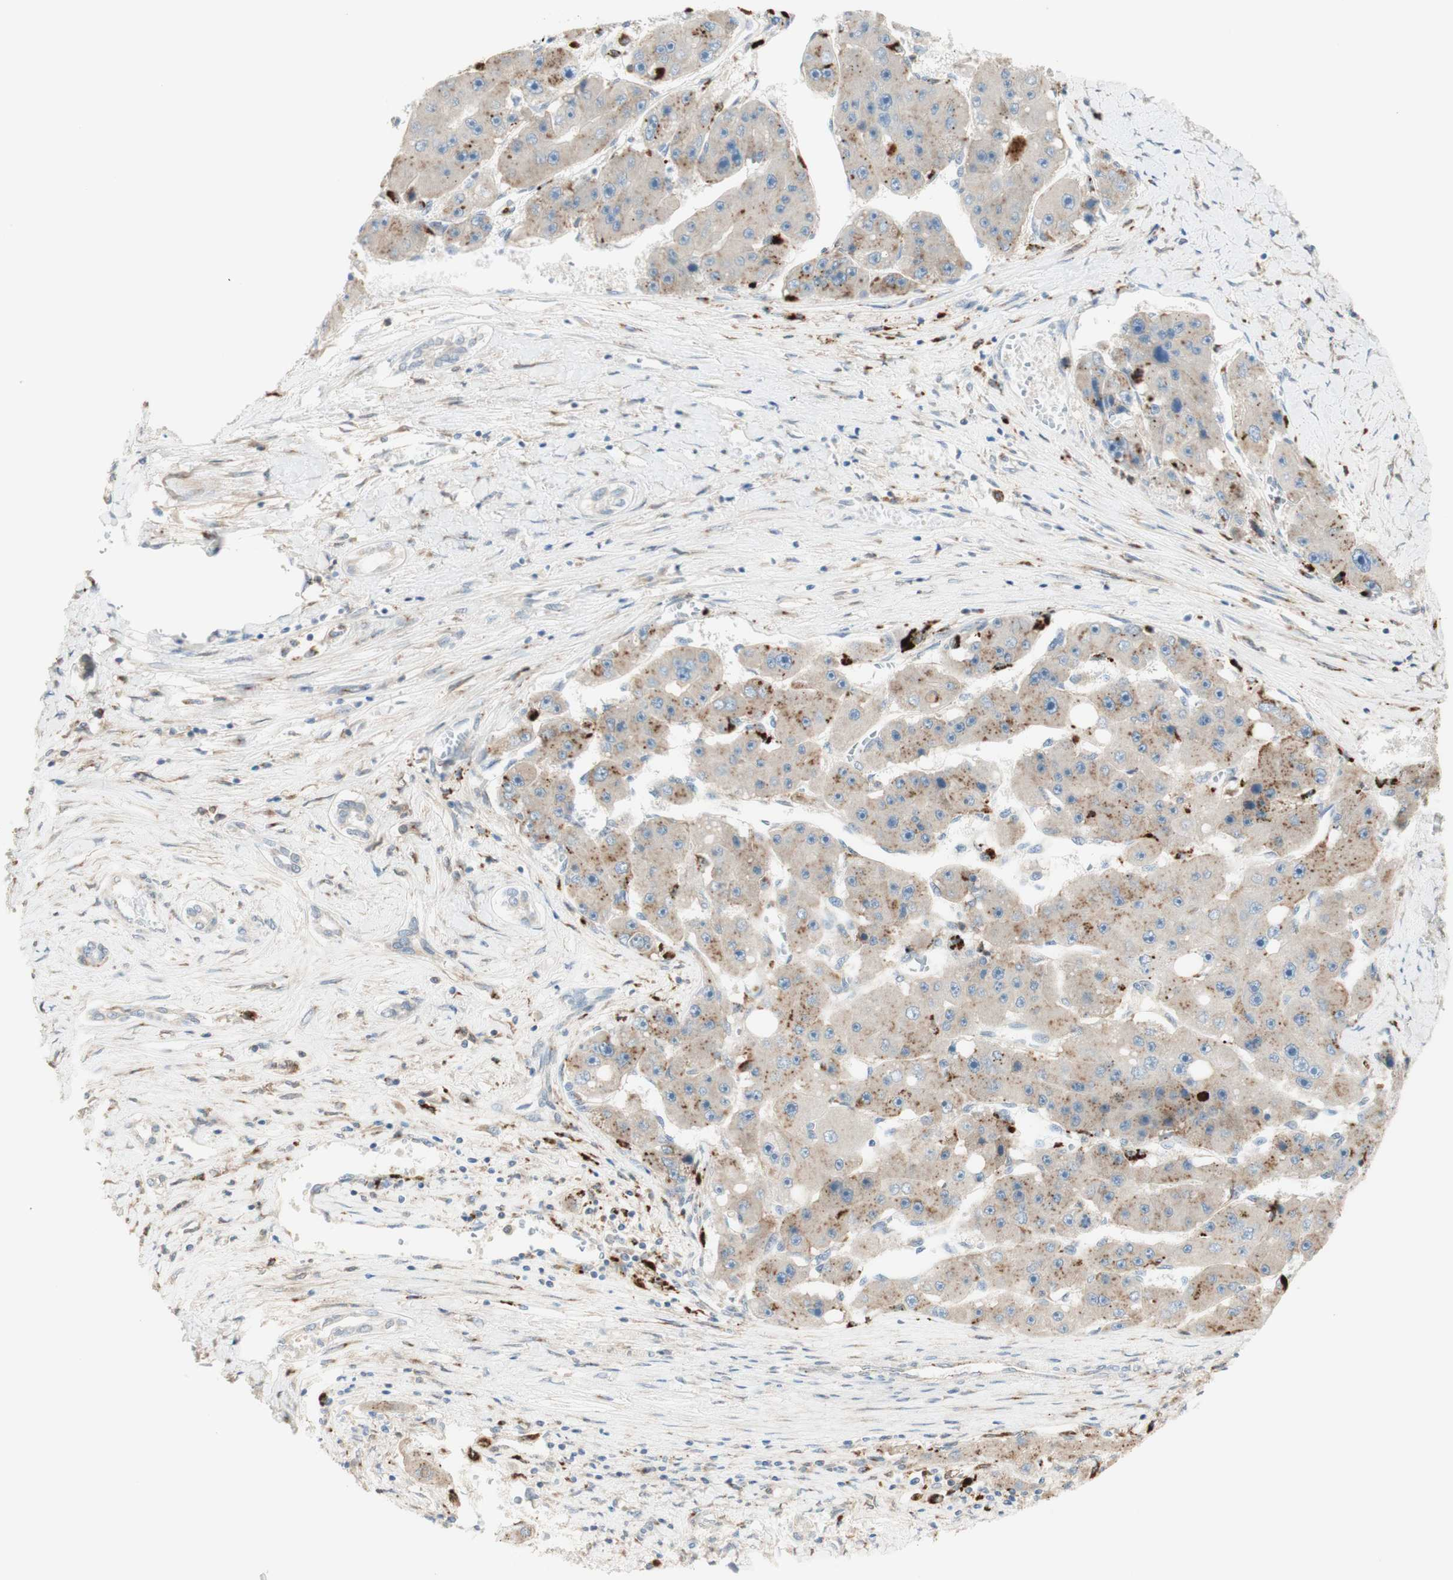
{"staining": {"intensity": "moderate", "quantity": "25%-75%", "location": "cytoplasmic/membranous"}, "tissue": "liver cancer", "cell_type": "Tumor cells", "image_type": "cancer", "snomed": [{"axis": "morphology", "description": "Carcinoma, Hepatocellular, NOS"}, {"axis": "topography", "description": "Liver"}], "caption": "IHC of human liver hepatocellular carcinoma exhibits medium levels of moderate cytoplasmic/membranous positivity in about 25%-75% of tumor cells. The staining was performed using DAB to visualize the protein expression in brown, while the nuclei were stained in blue with hematoxylin (Magnification: 20x).", "gene": "GAPT", "patient": {"sex": "female", "age": 61}}